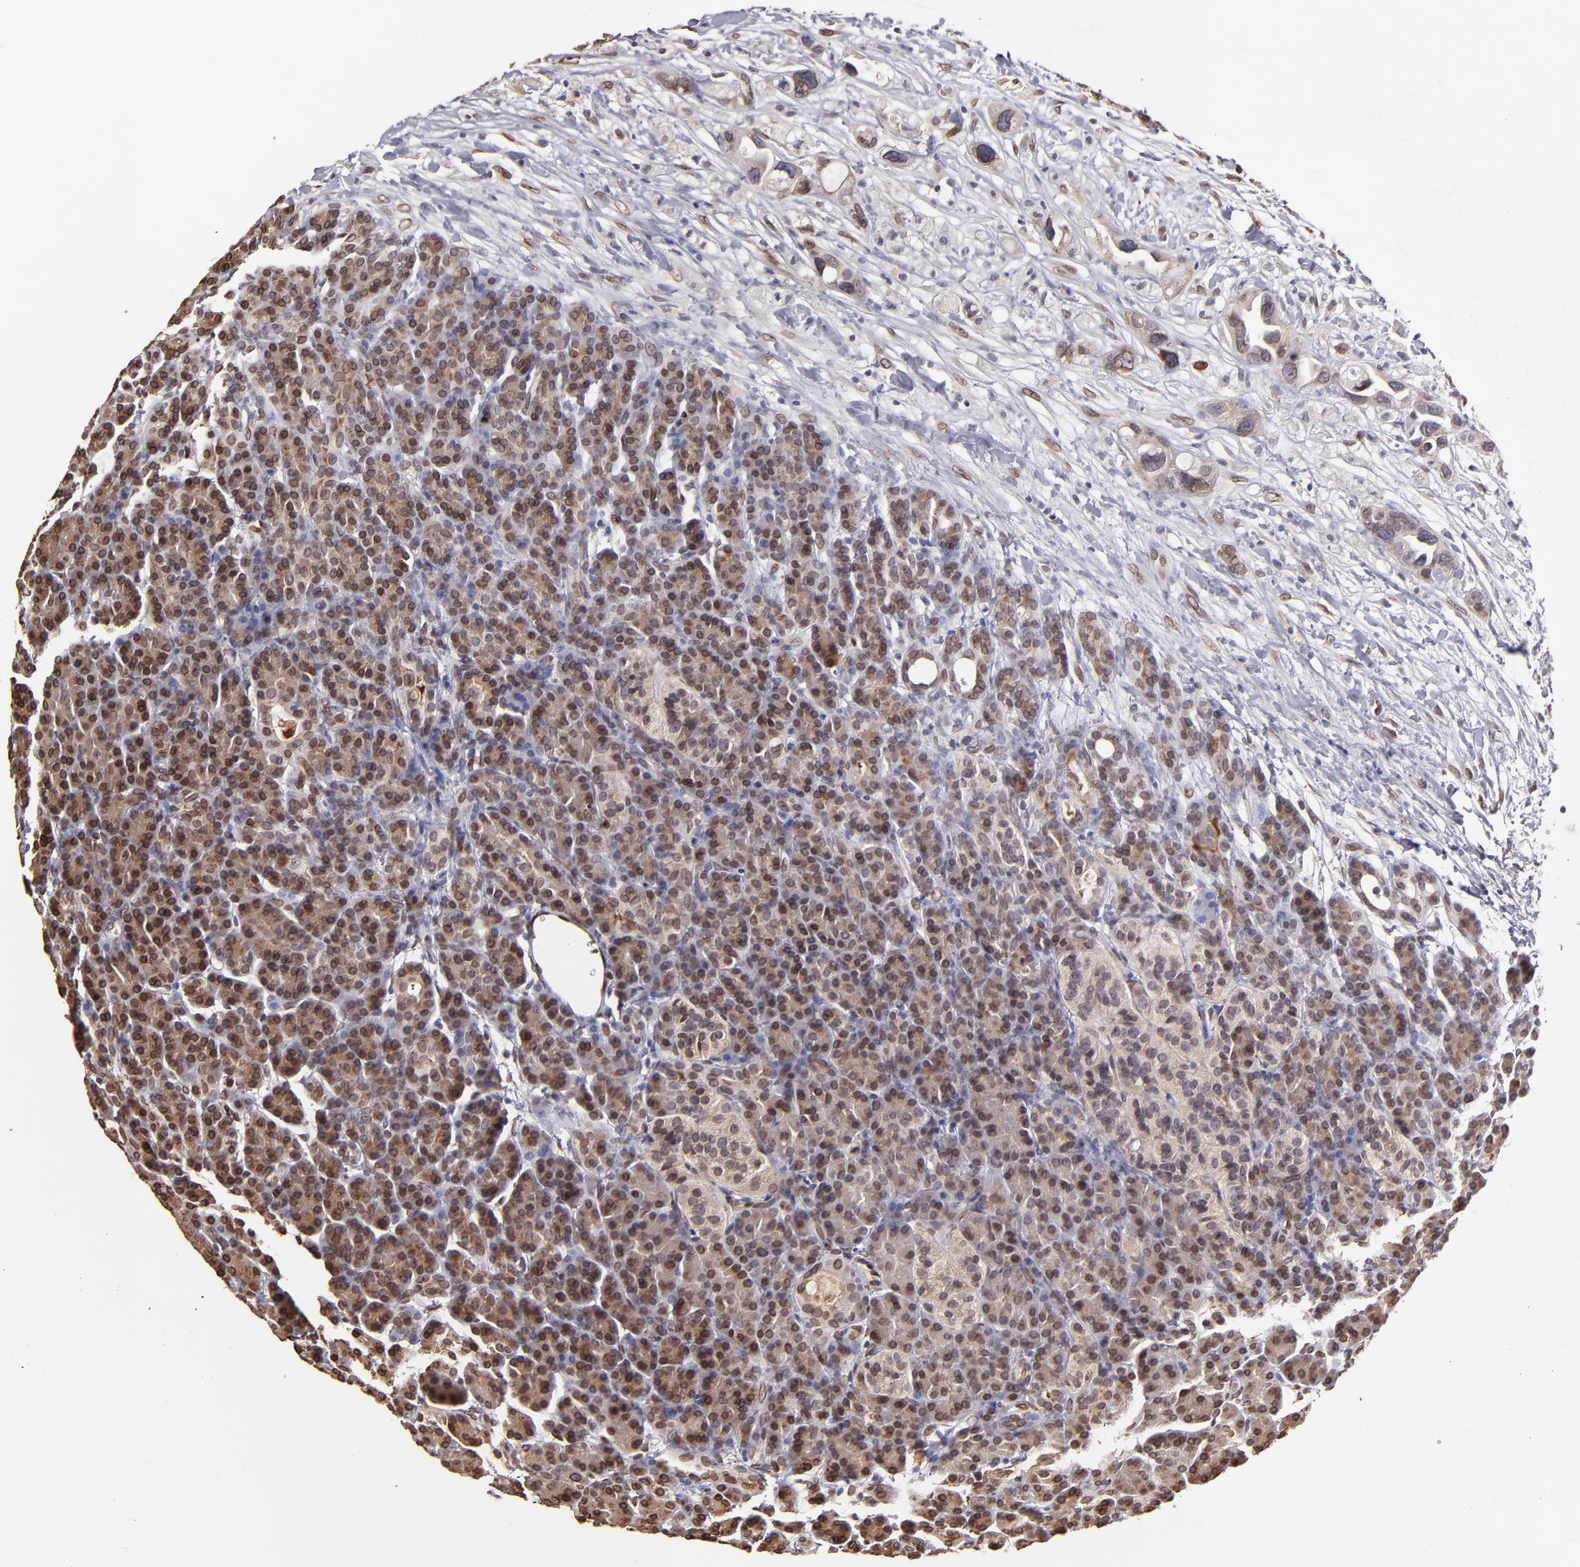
{"staining": {"intensity": "moderate", "quantity": ">75%", "location": "cytoplasmic/membranous,nuclear"}, "tissue": "pancreas", "cell_type": "Exocrine glandular cells", "image_type": "normal", "snomed": [{"axis": "morphology", "description": "Normal tissue, NOS"}, {"axis": "topography", "description": "Pancreas"}], "caption": "DAB immunohistochemical staining of normal pancreas demonstrates moderate cytoplasmic/membranous,nuclear protein staining in approximately >75% of exocrine glandular cells. The staining was performed using DAB (3,3'-diaminobenzidine), with brown indicating positive protein expression. Nuclei are stained blue with hematoxylin.", "gene": "PUM3", "patient": {"sex": "female", "age": 77}}